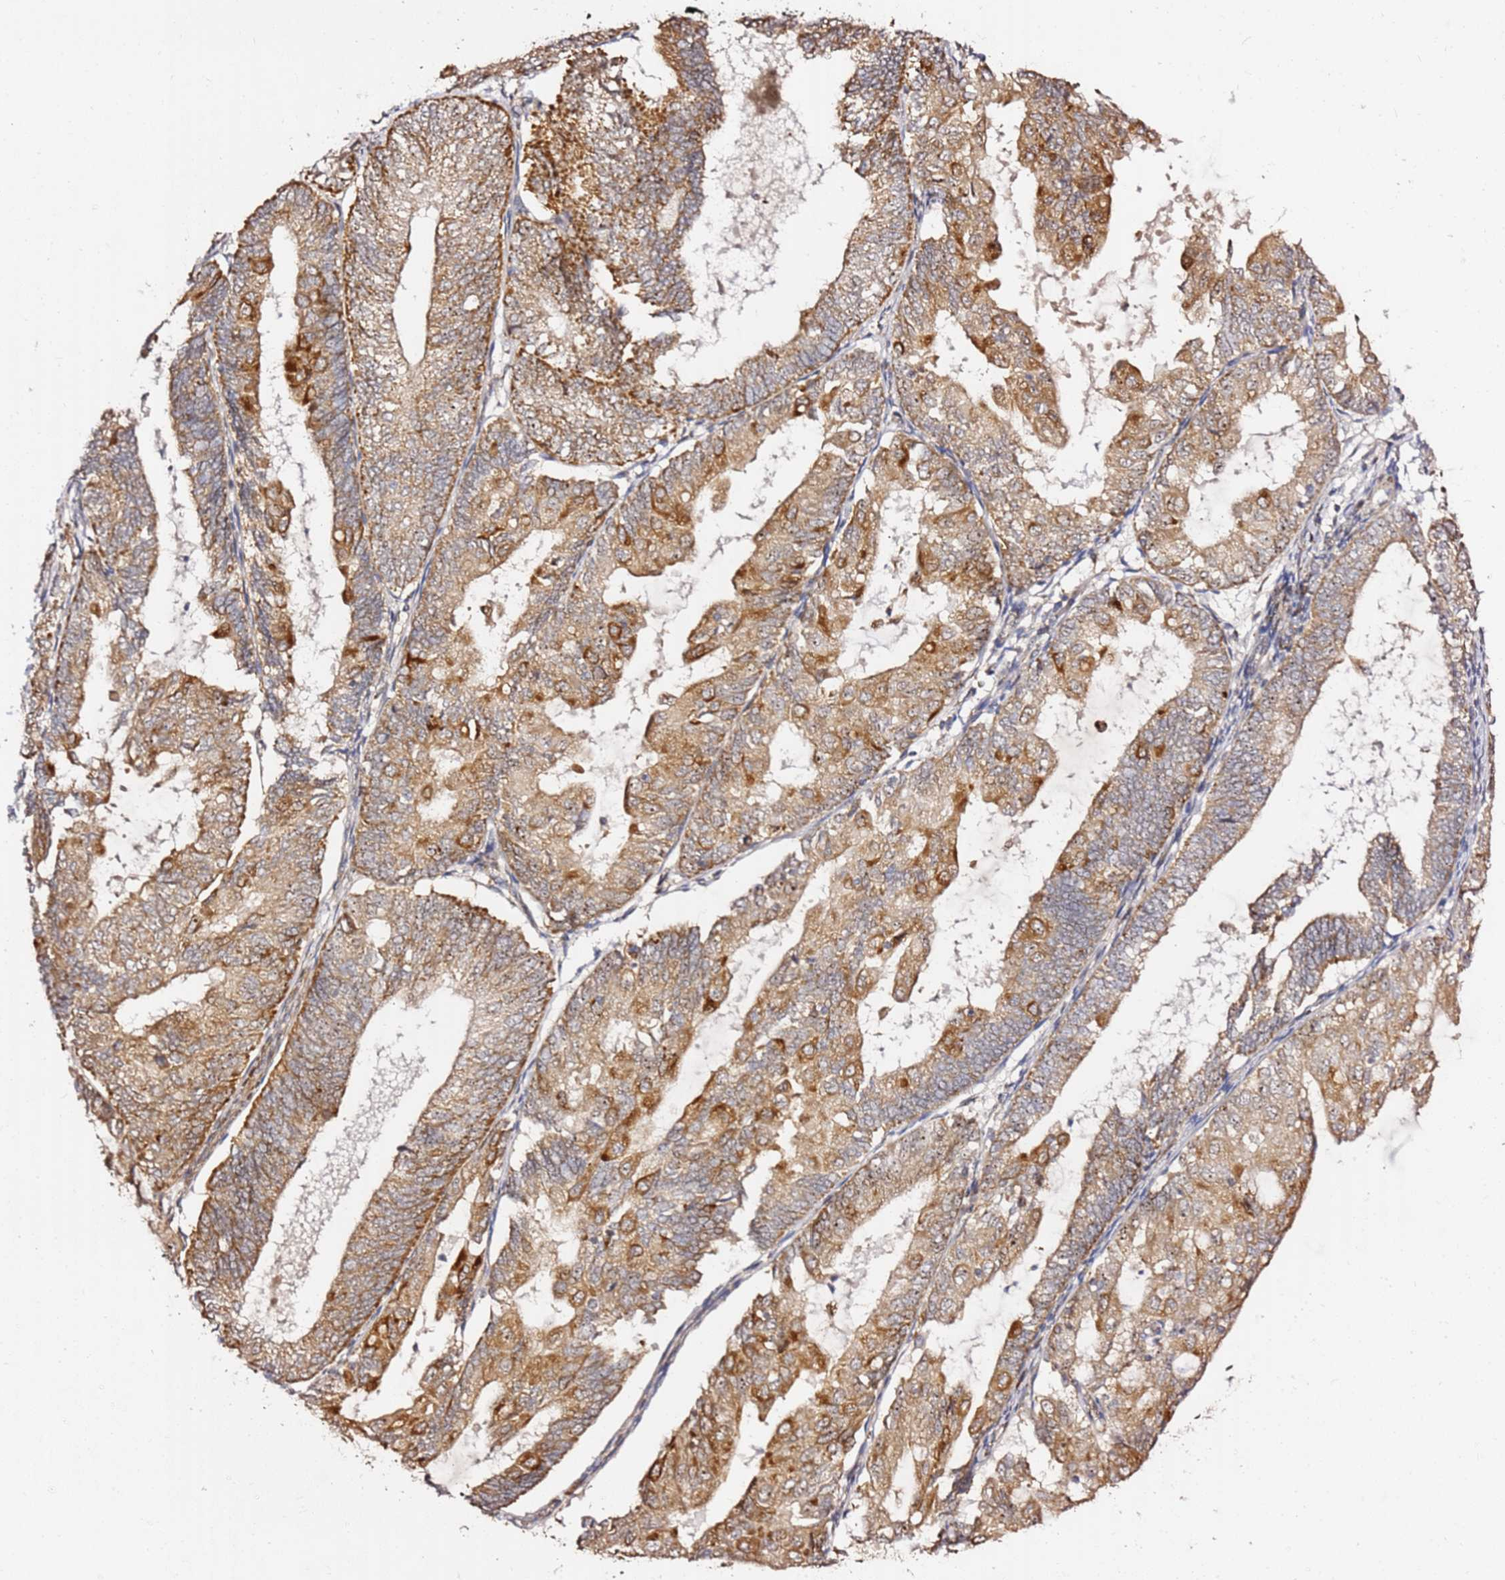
{"staining": {"intensity": "strong", "quantity": ">75%", "location": "cytoplasmic/membranous,nuclear"}, "tissue": "endometrial cancer", "cell_type": "Tumor cells", "image_type": "cancer", "snomed": [{"axis": "morphology", "description": "Adenocarcinoma, NOS"}, {"axis": "topography", "description": "Endometrium"}], "caption": "Immunohistochemical staining of endometrial adenocarcinoma exhibits strong cytoplasmic/membranous and nuclear protein positivity in approximately >75% of tumor cells.", "gene": "KIF25", "patient": {"sex": "female", "age": 81}}